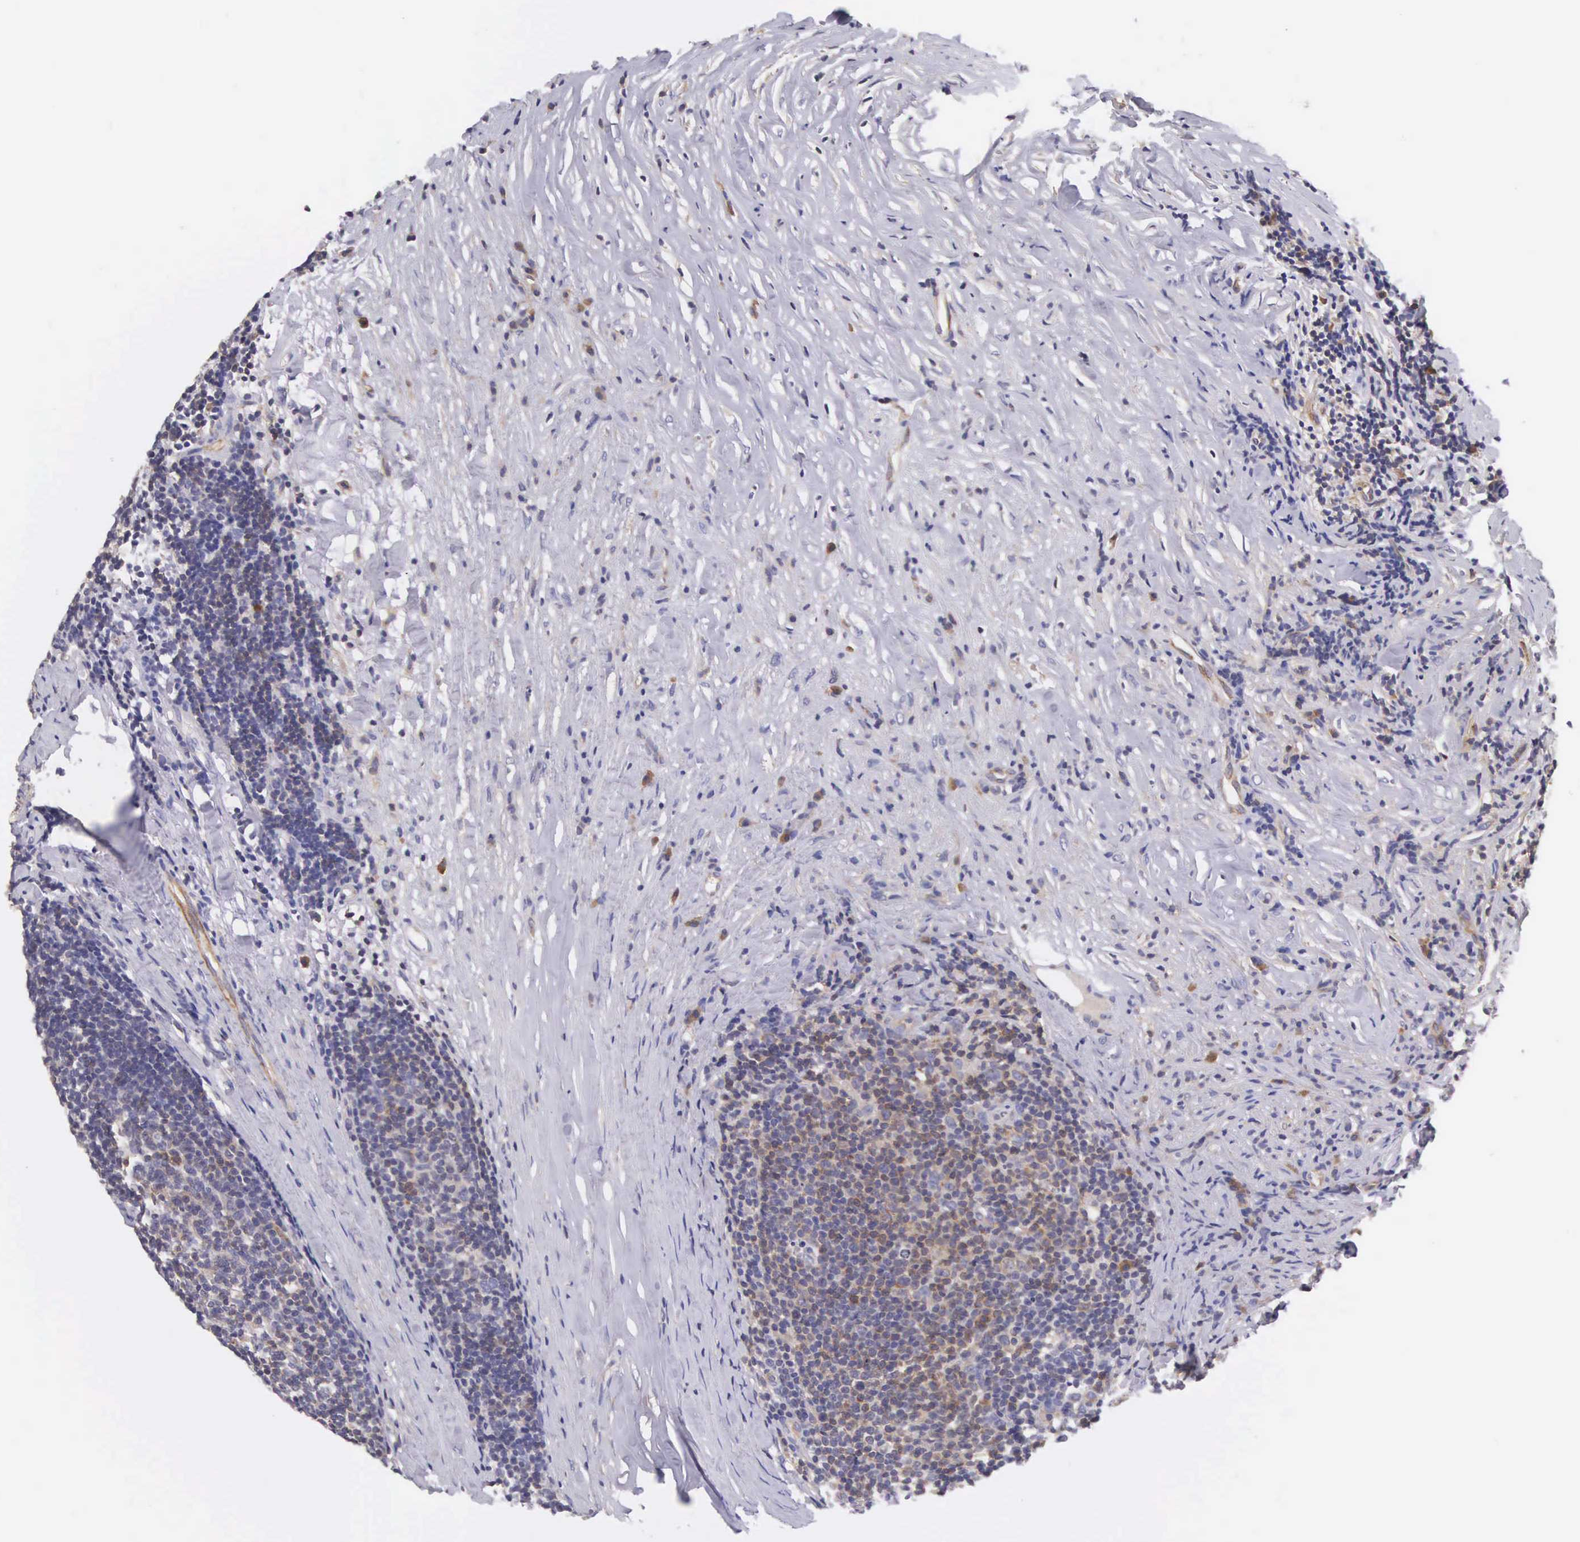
{"staining": {"intensity": "weak", "quantity": "25%-75%", "location": "cytoplasmic/membranous"}, "tissue": "lymphoma", "cell_type": "Tumor cells", "image_type": "cancer", "snomed": [{"axis": "morphology", "description": "Malignant lymphoma, non-Hodgkin's type, Low grade"}, {"axis": "topography", "description": "Lymph node"}], "caption": "Low-grade malignant lymphoma, non-Hodgkin's type stained with a protein marker reveals weak staining in tumor cells.", "gene": "OSBPL3", "patient": {"sex": "male", "age": 74}}